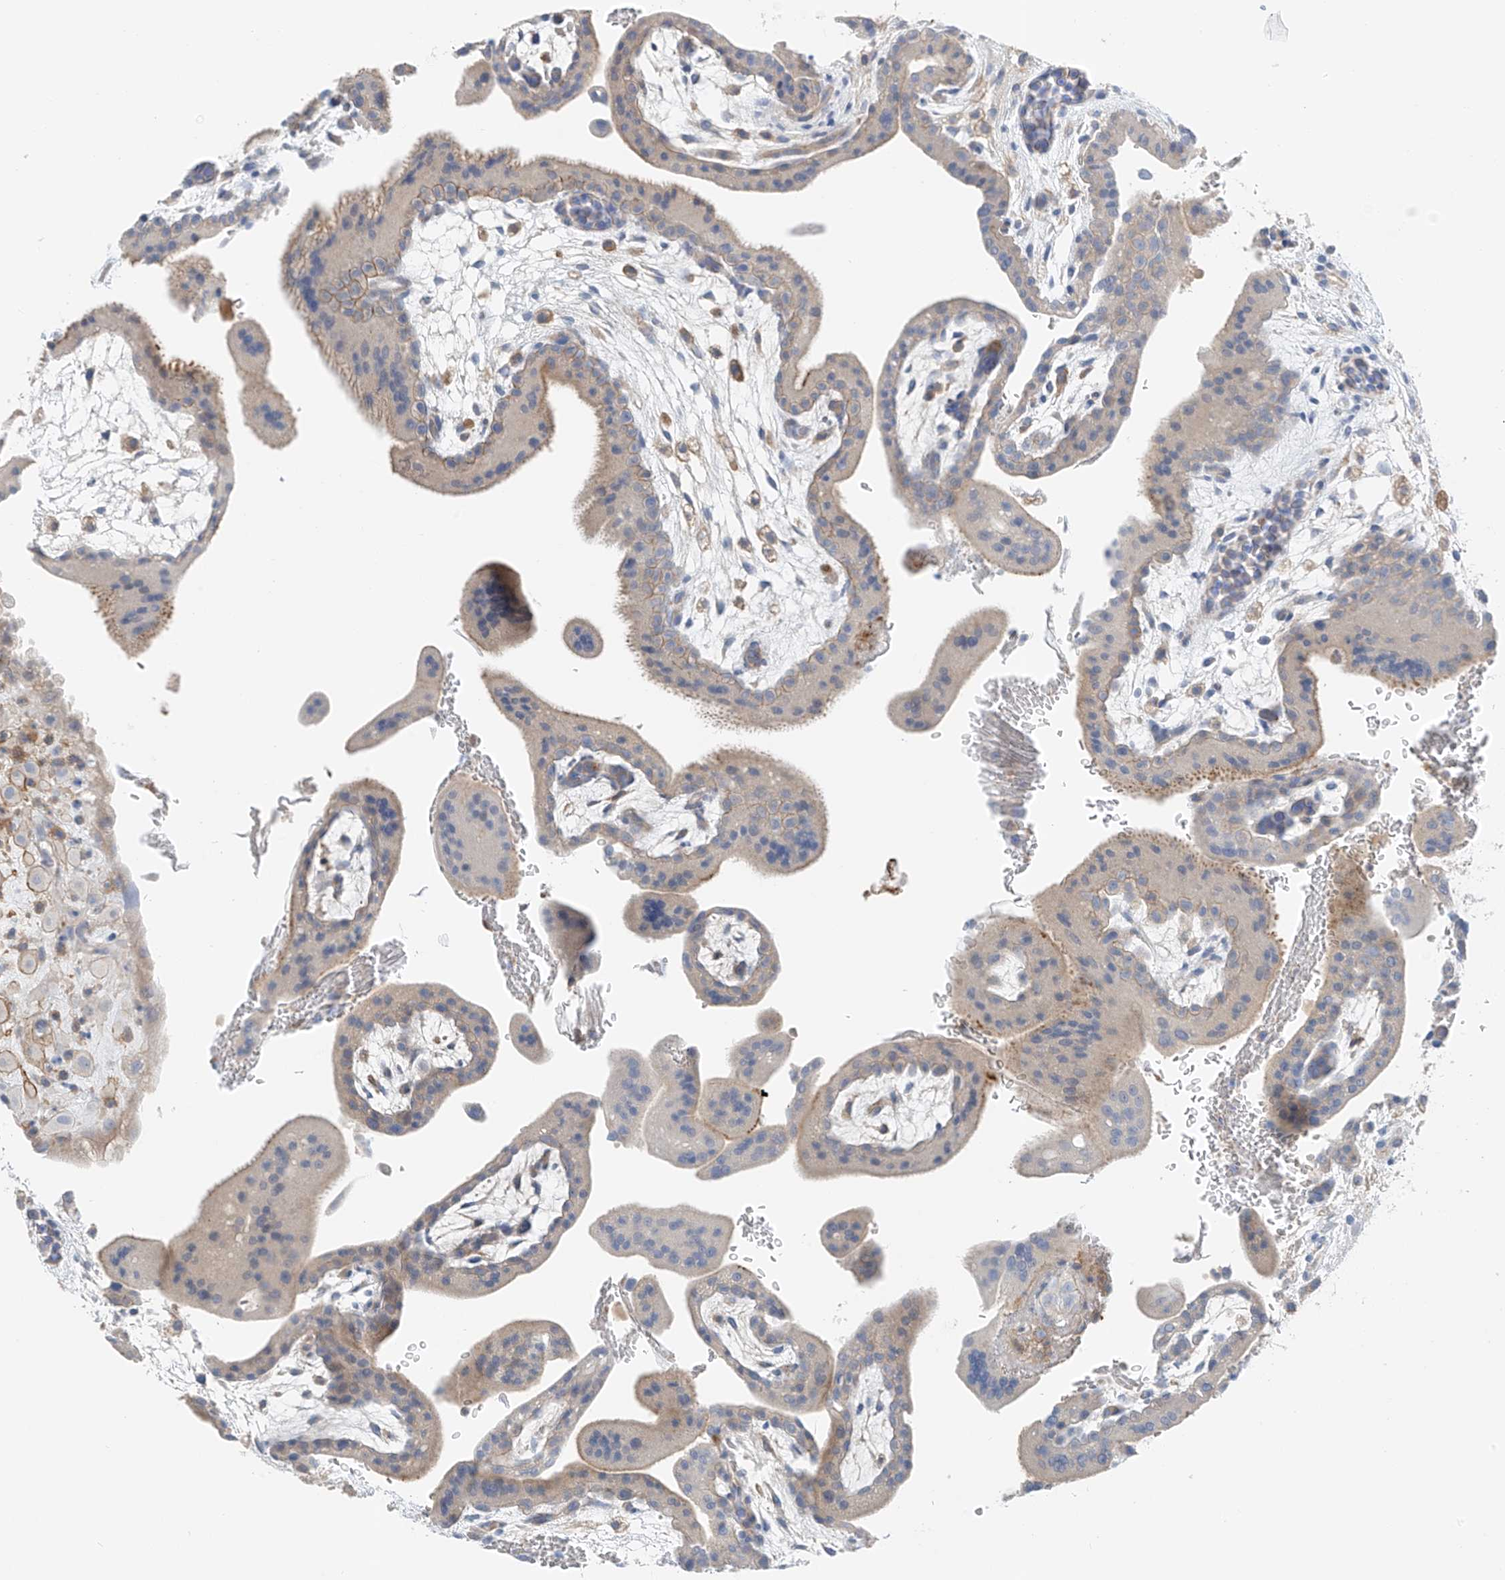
{"staining": {"intensity": "moderate", "quantity": "<25%", "location": "cytoplasmic/membranous"}, "tissue": "placenta", "cell_type": "Trophoblastic cells", "image_type": "normal", "snomed": [{"axis": "morphology", "description": "Normal tissue, NOS"}, {"axis": "topography", "description": "Placenta"}], "caption": "Immunohistochemical staining of unremarkable human placenta exhibits low levels of moderate cytoplasmic/membranous staining in about <25% of trophoblastic cells.", "gene": "NALCN", "patient": {"sex": "female", "age": 35}}